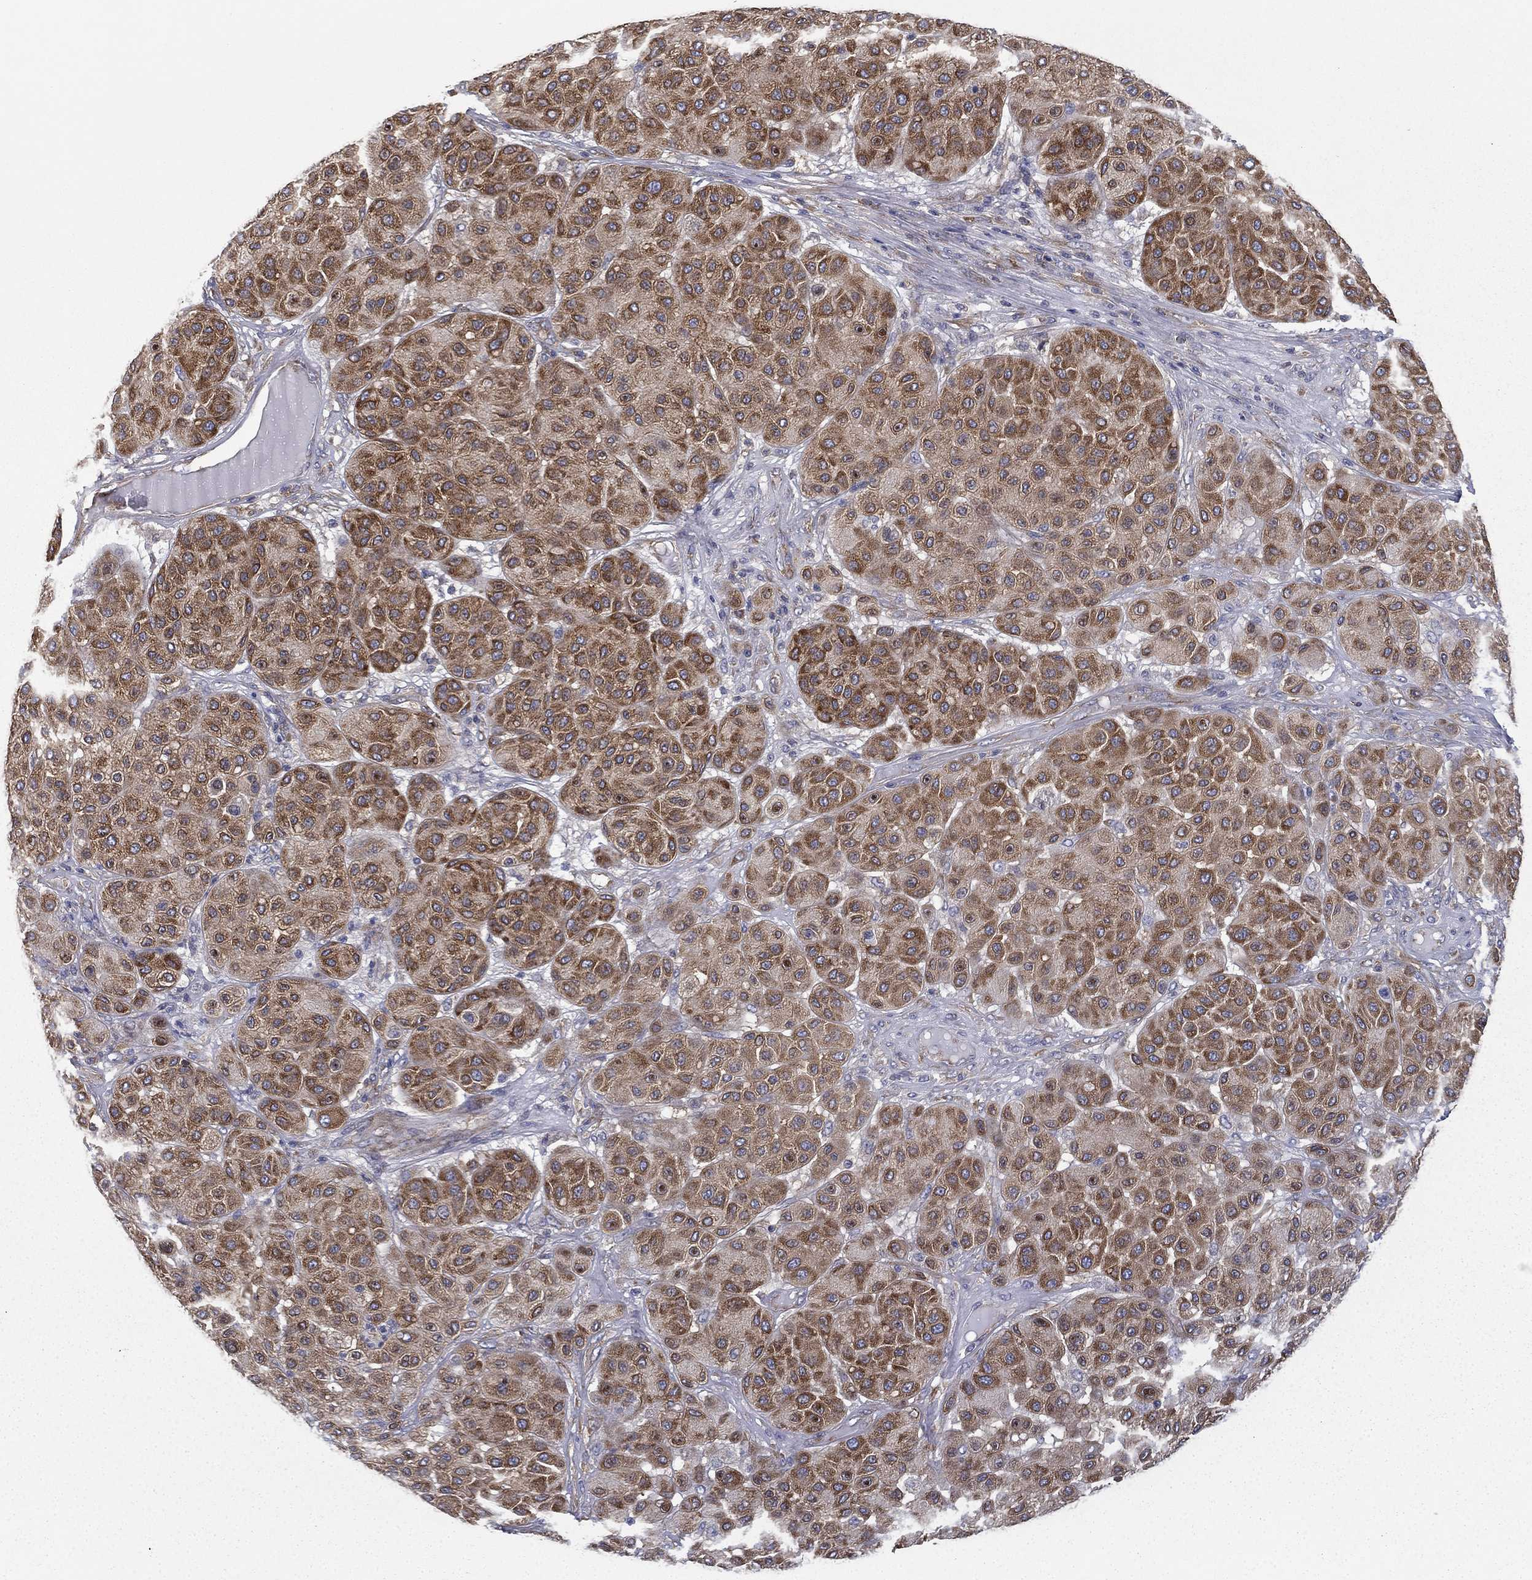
{"staining": {"intensity": "strong", "quantity": "25%-75%", "location": "cytoplasmic/membranous"}, "tissue": "melanoma", "cell_type": "Tumor cells", "image_type": "cancer", "snomed": [{"axis": "morphology", "description": "Malignant melanoma, Metastatic site"}, {"axis": "topography", "description": "Smooth muscle"}], "caption": "Human melanoma stained for a protein (brown) exhibits strong cytoplasmic/membranous positive positivity in about 25%-75% of tumor cells.", "gene": "FARSA", "patient": {"sex": "male", "age": 41}}